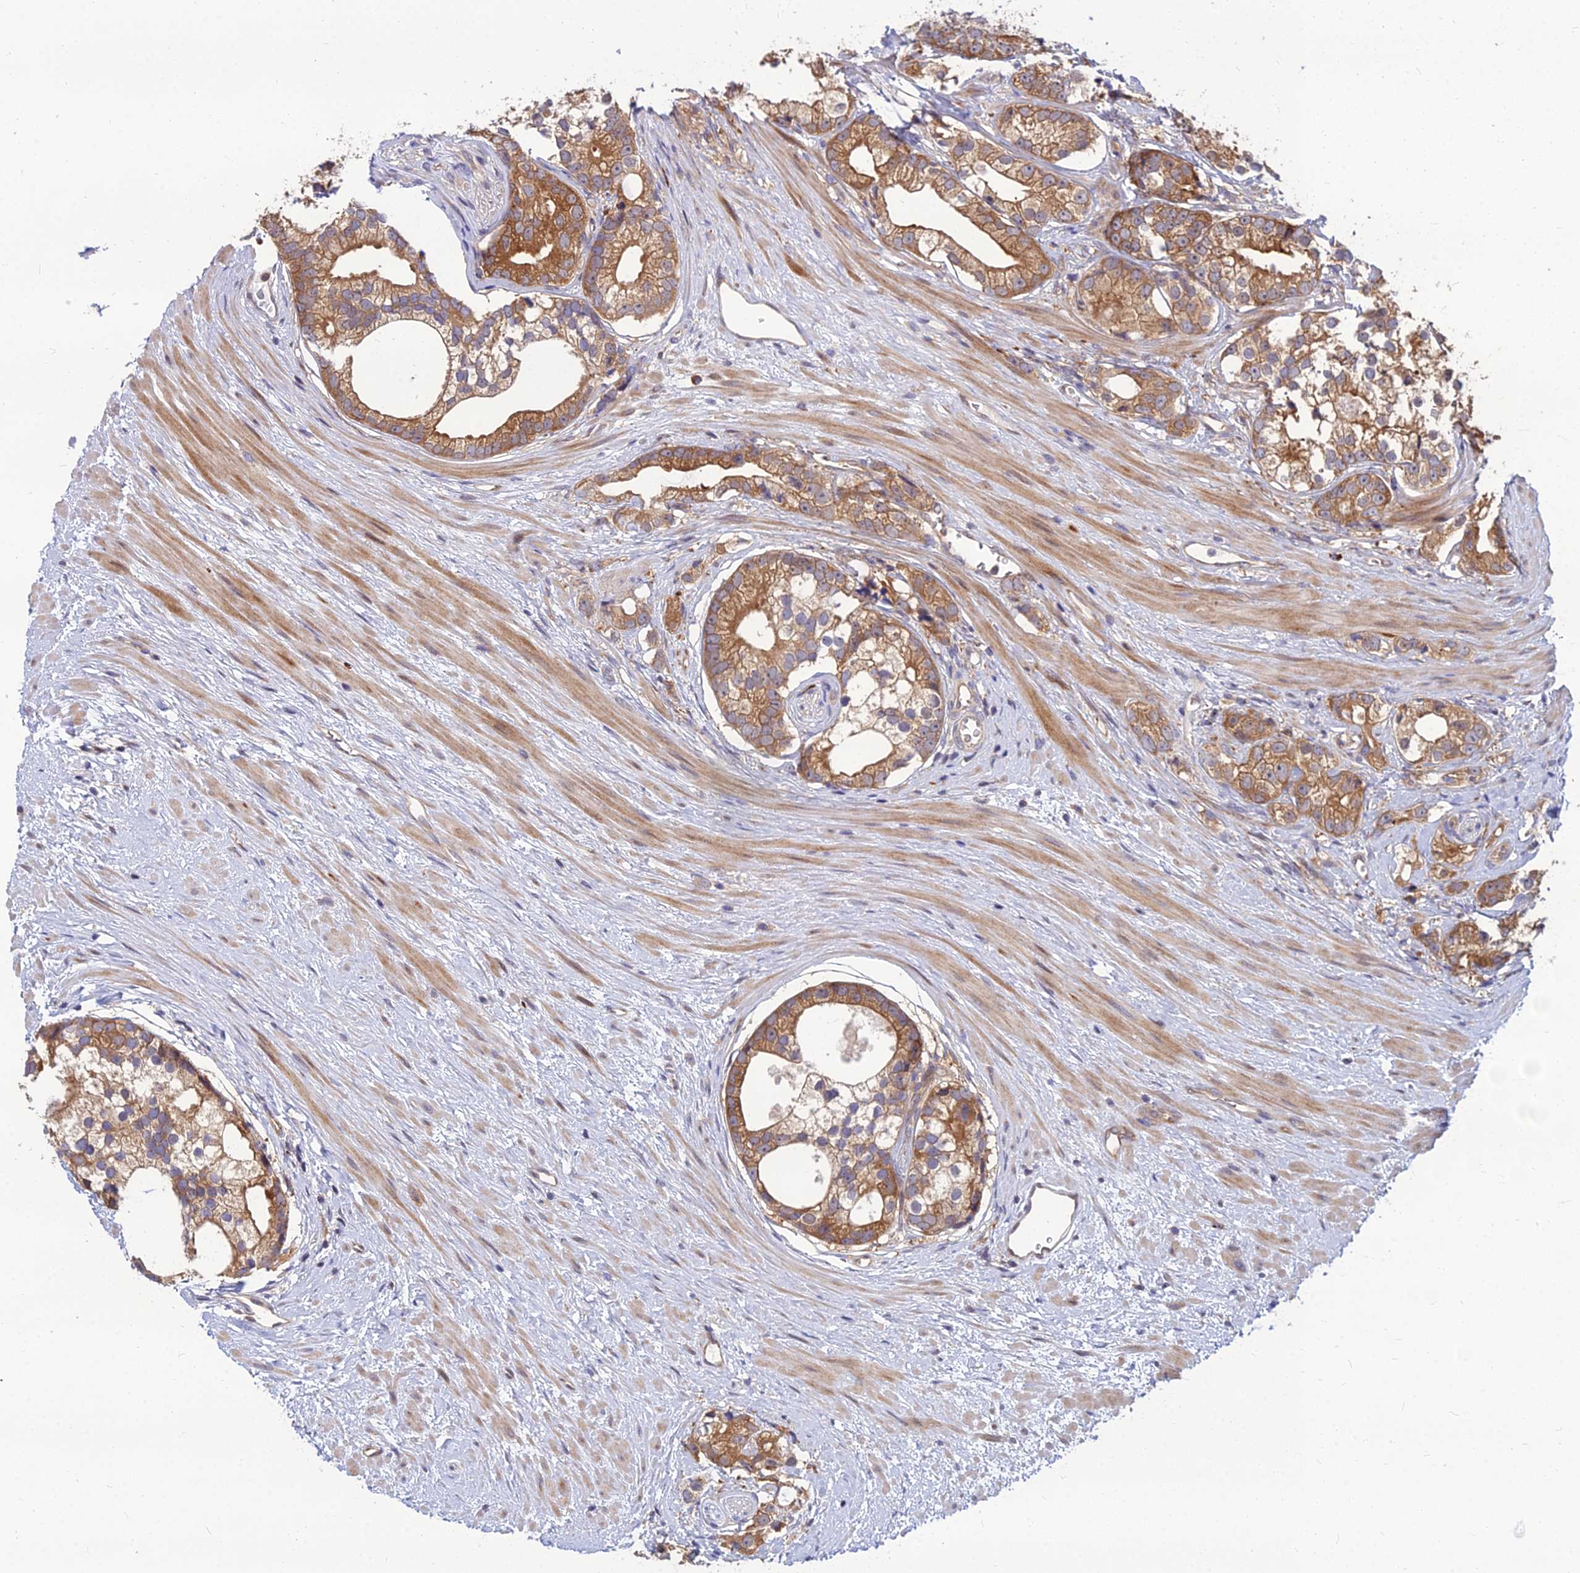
{"staining": {"intensity": "moderate", "quantity": ">75%", "location": "cytoplasmic/membranous"}, "tissue": "prostate cancer", "cell_type": "Tumor cells", "image_type": "cancer", "snomed": [{"axis": "morphology", "description": "Adenocarcinoma, High grade"}, {"axis": "topography", "description": "Prostate"}], "caption": "Human adenocarcinoma (high-grade) (prostate) stained with a protein marker displays moderate staining in tumor cells.", "gene": "CCT6B", "patient": {"sex": "male", "age": 75}}